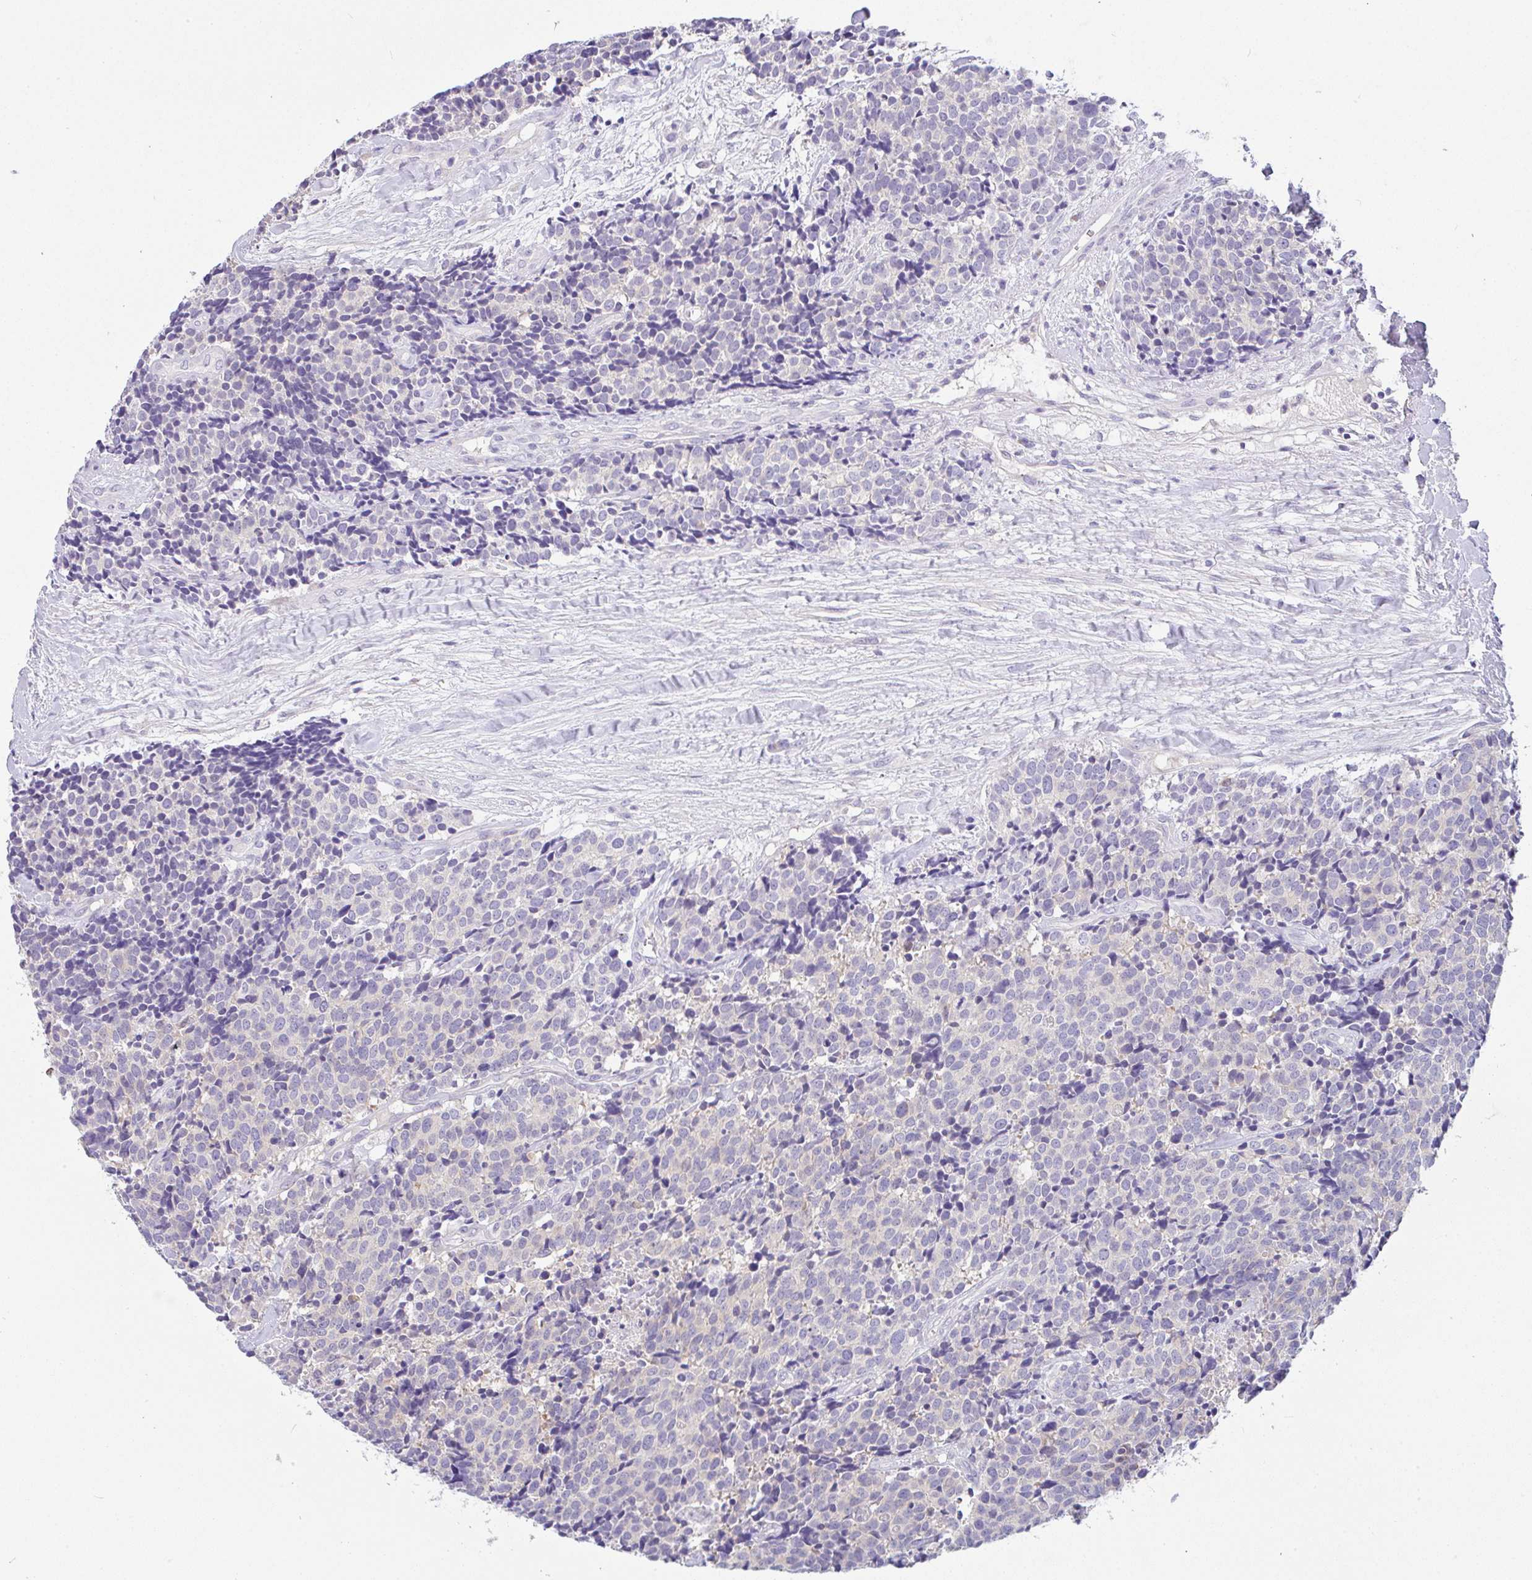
{"staining": {"intensity": "negative", "quantity": "none", "location": "none"}, "tissue": "carcinoid", "cell_type": "Tumor cells", "image_type": "cancer", "snomed": [{"axis": "morphology", "description": "Carcinoid, malignant, NOS"}, {"axis": "topography", "description": "Skin"}], "caption": "The IHC image has no significant expression in tumor cells of carcinoid tissue.", "gene": "SERPINE3", "patient": {"sex": "female", "age": 79}}